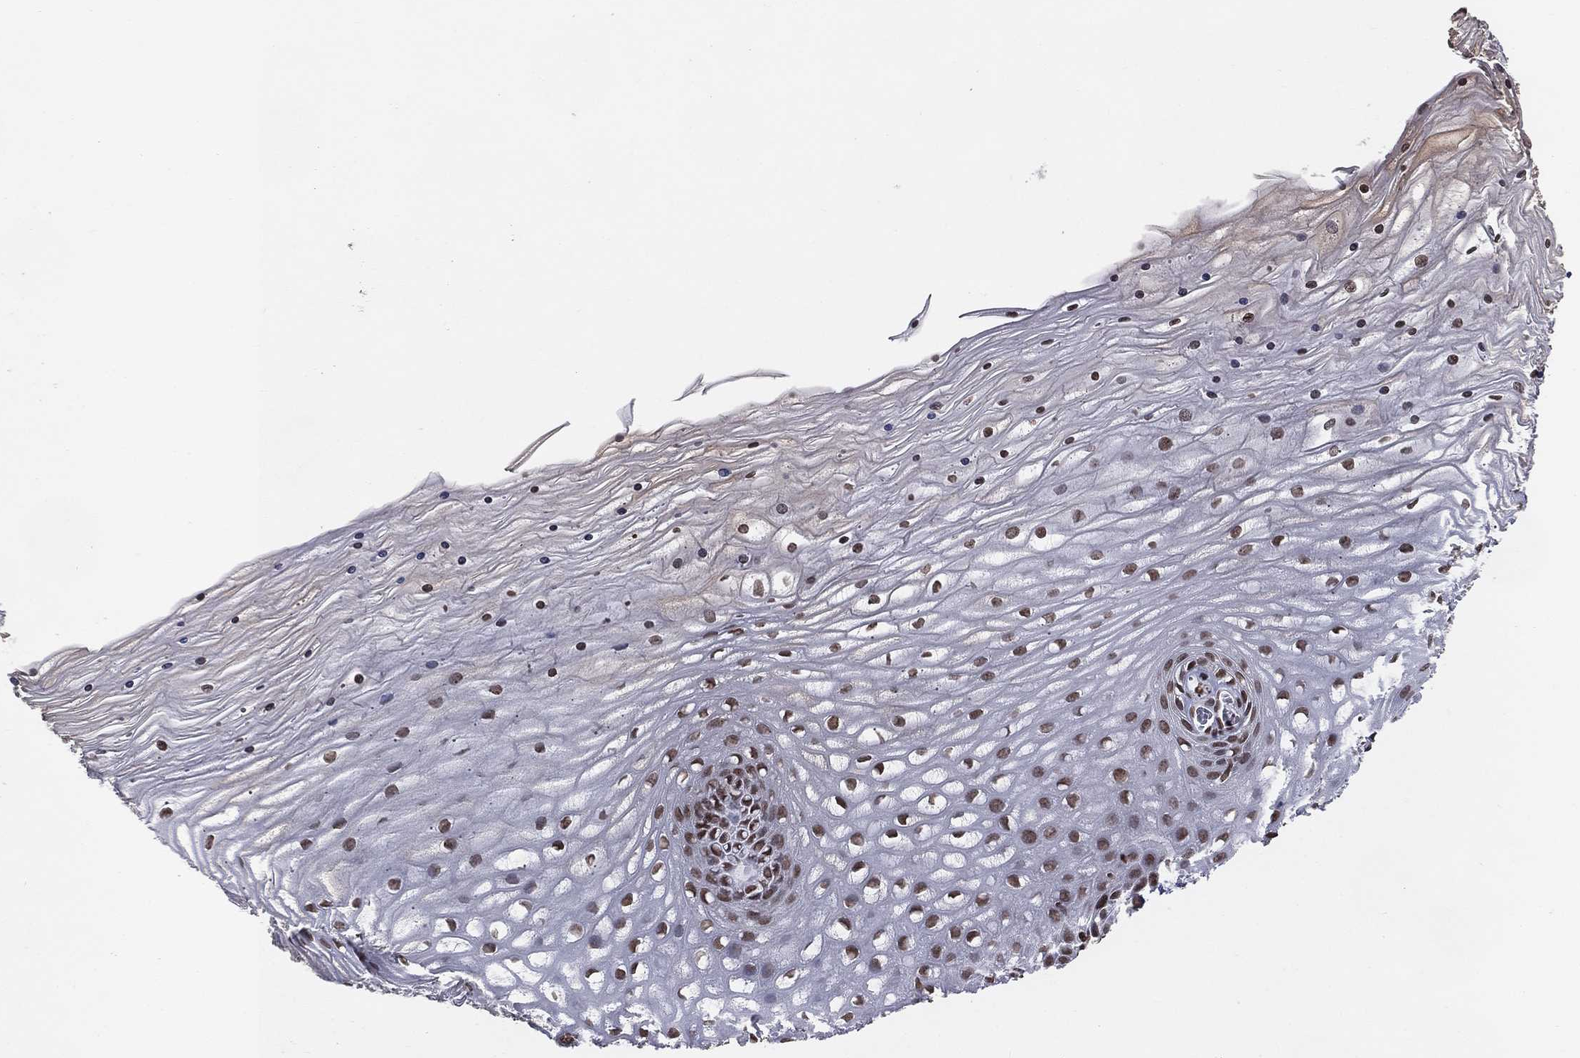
{"staining": {"intensity": "strong", "quantity": ">75%", "location": "nuclear"}, "tissue": "cervix", "cell_type": "Glandular cells", "image_type": "normal", "snomed": [{"axis": "morphology", "description": "Normal tissue, NOS"}, {"axis": "topography", "description": "Cervix"}], "caption": "IHC photomicrograph of normal cervix stained for a protein (brown), which exhibits high levels of strong nuclear positivity in about >75% of glandular cells.", "gene": "RFX7", "patient": {"sex": "female", "age": 35}}